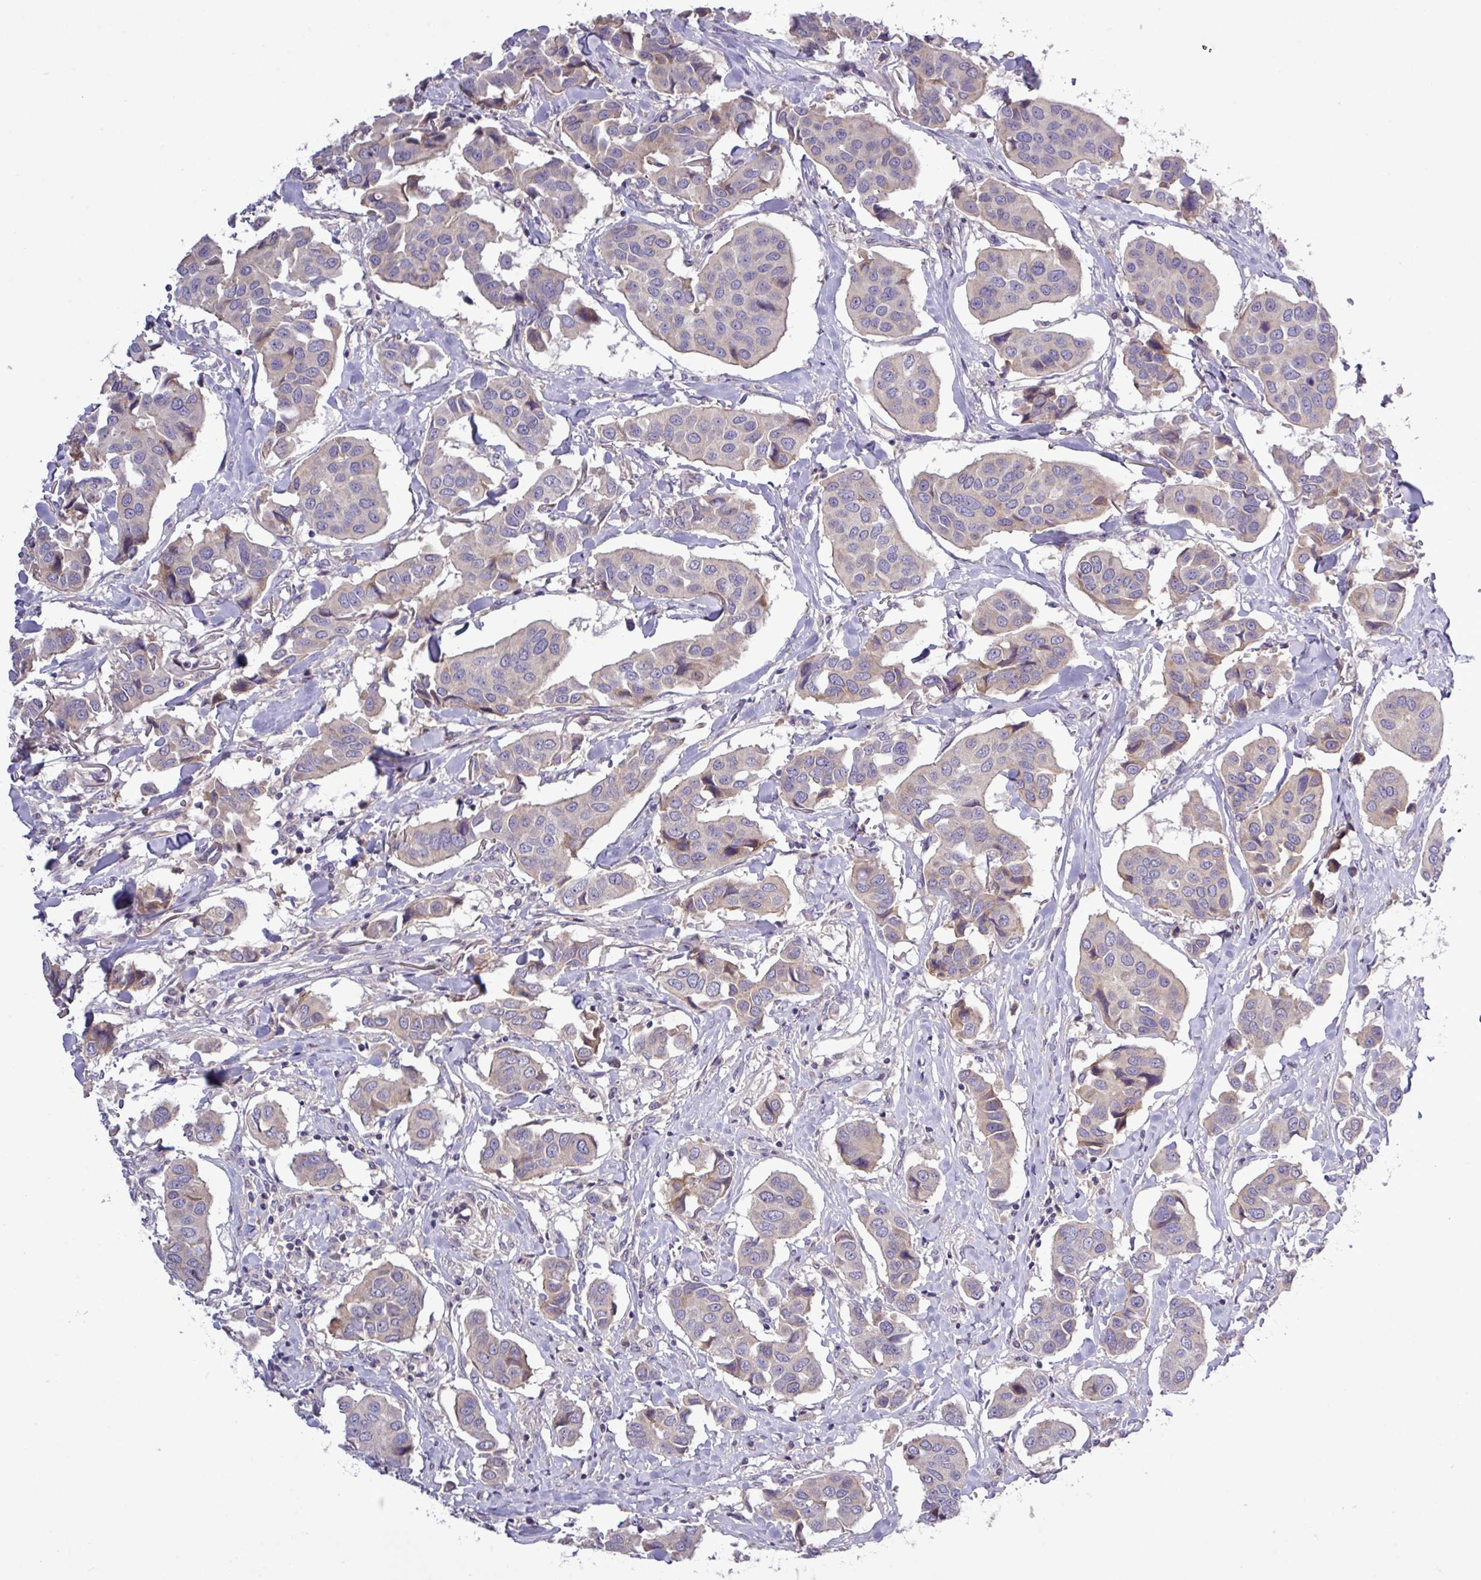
{"staining": {"intensity": "weak", "quantity": "<25%", "location": "cytoplasmic/membranous"}, "tissue": "breast cancer", "cell_type": "Tumor cells", "image_type": "cancer", "snomed": [{"axis": "morphology", "description": "Duct carcinoma"}, {"axis": "topography", "description": "Breast"}], "caption": "Tumor cells show no significant positivity in breast cancer (infiltrating ductal carcinoma).", "gene": "TMEM62", "patient": {"sex": "female", "age": 80}}